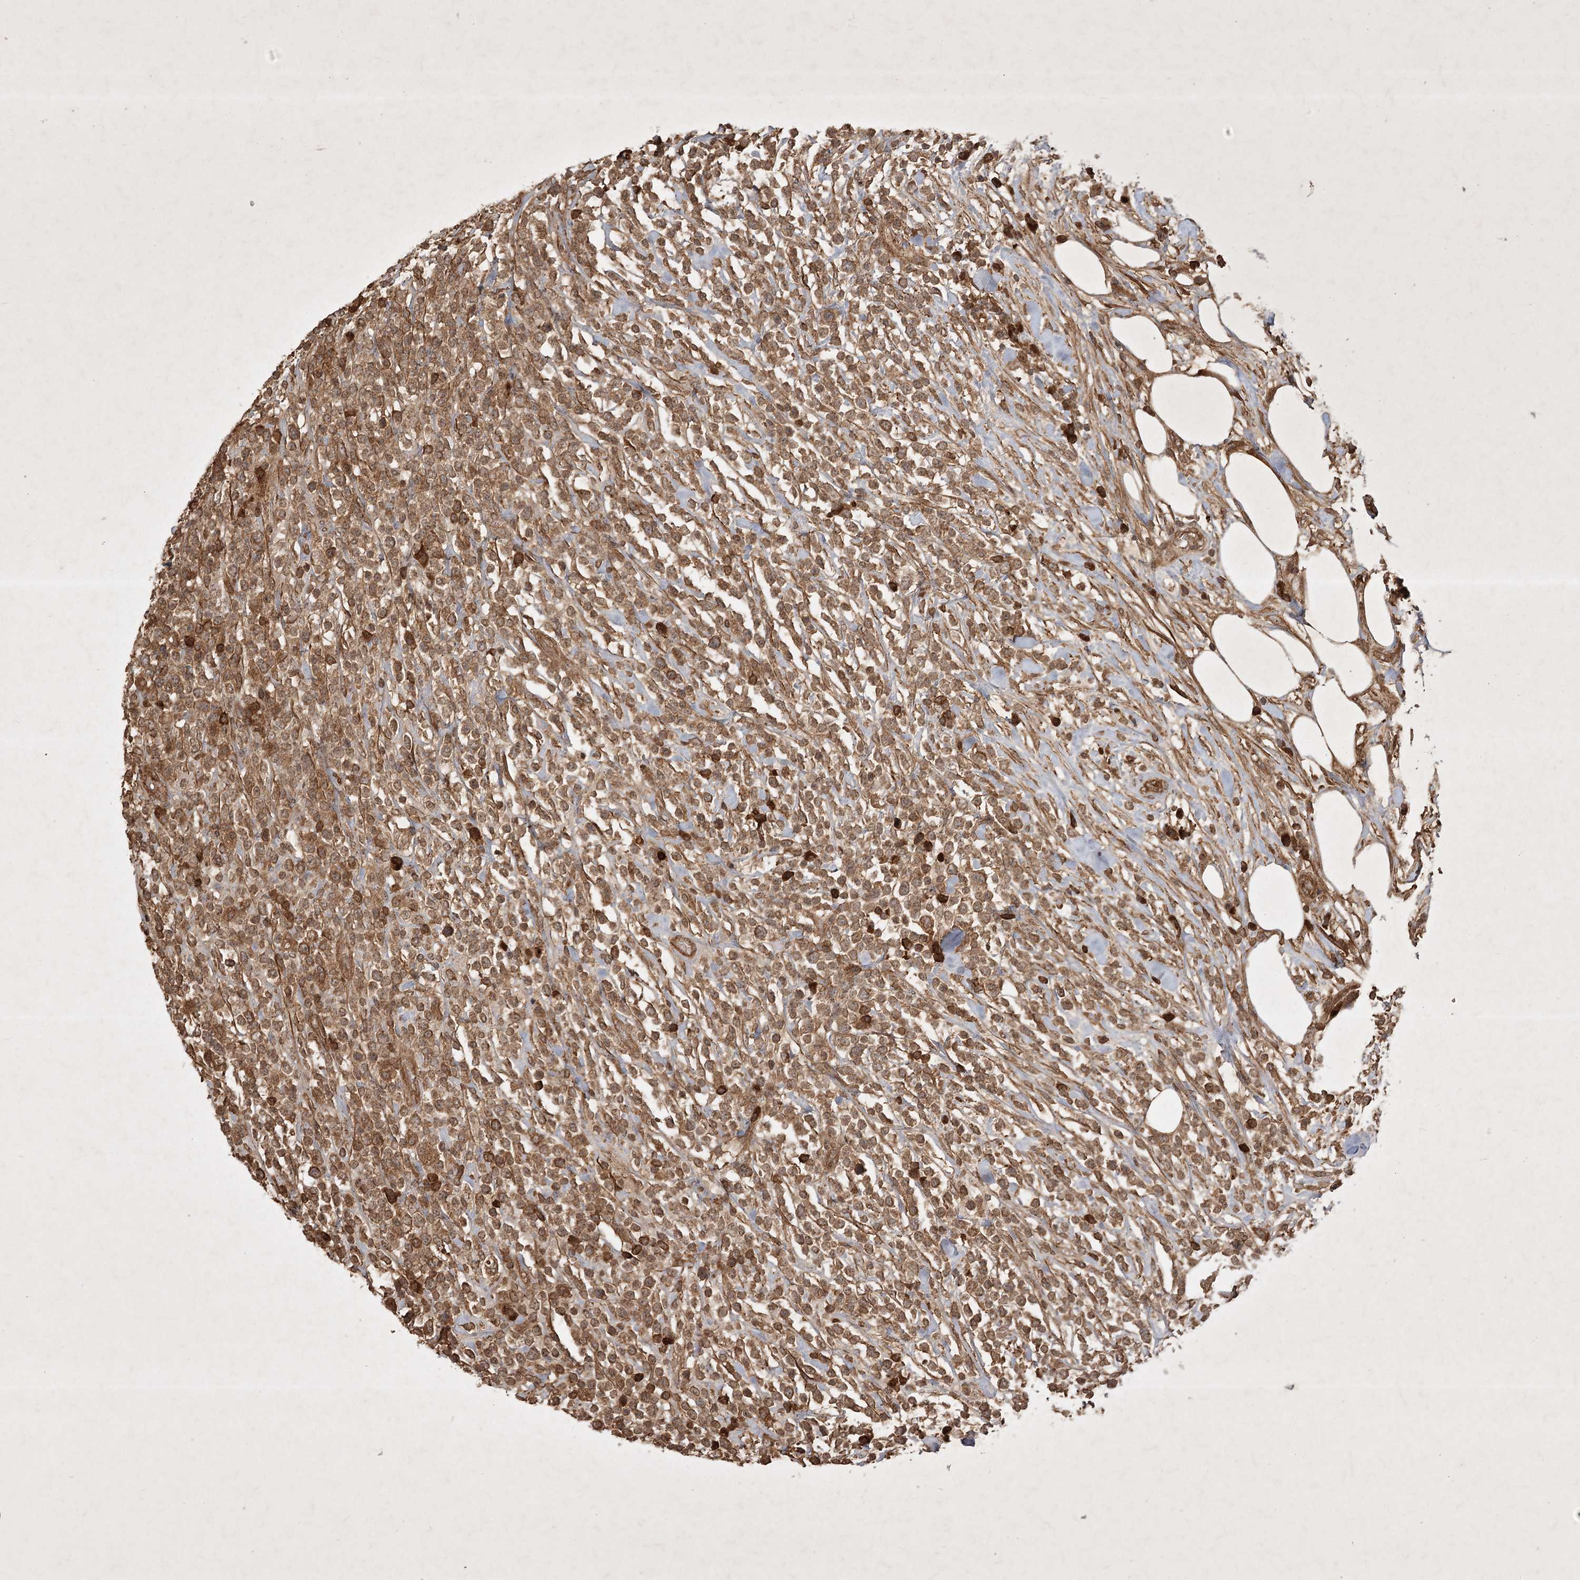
{"staining": {"intensity": "moderate", "quantity": ">75%", "location": "cytoplasmic/membranous"}, "tissue": "lymphoma", "cell_type": "Tumor cells", "image_type": "cancer", "snomed": [{"axis": "morphology", "description": "Malignant lymphoma, non-Hodgkin's type, High grade"}, {"axis": "topography", "description": "Colon"}], "caption": "Brown immunohistochemical staining in human malignant lymphoma, non-Hodgkin's type (high-grade) shows moderate cytoplasmic/membranous staining in approximately >75% of tumor cells. (Brightfield microscopy of DAB IHC at high magnification).", "gene": "ARL13A", "patient": {"sex": "female", "age": 53}}